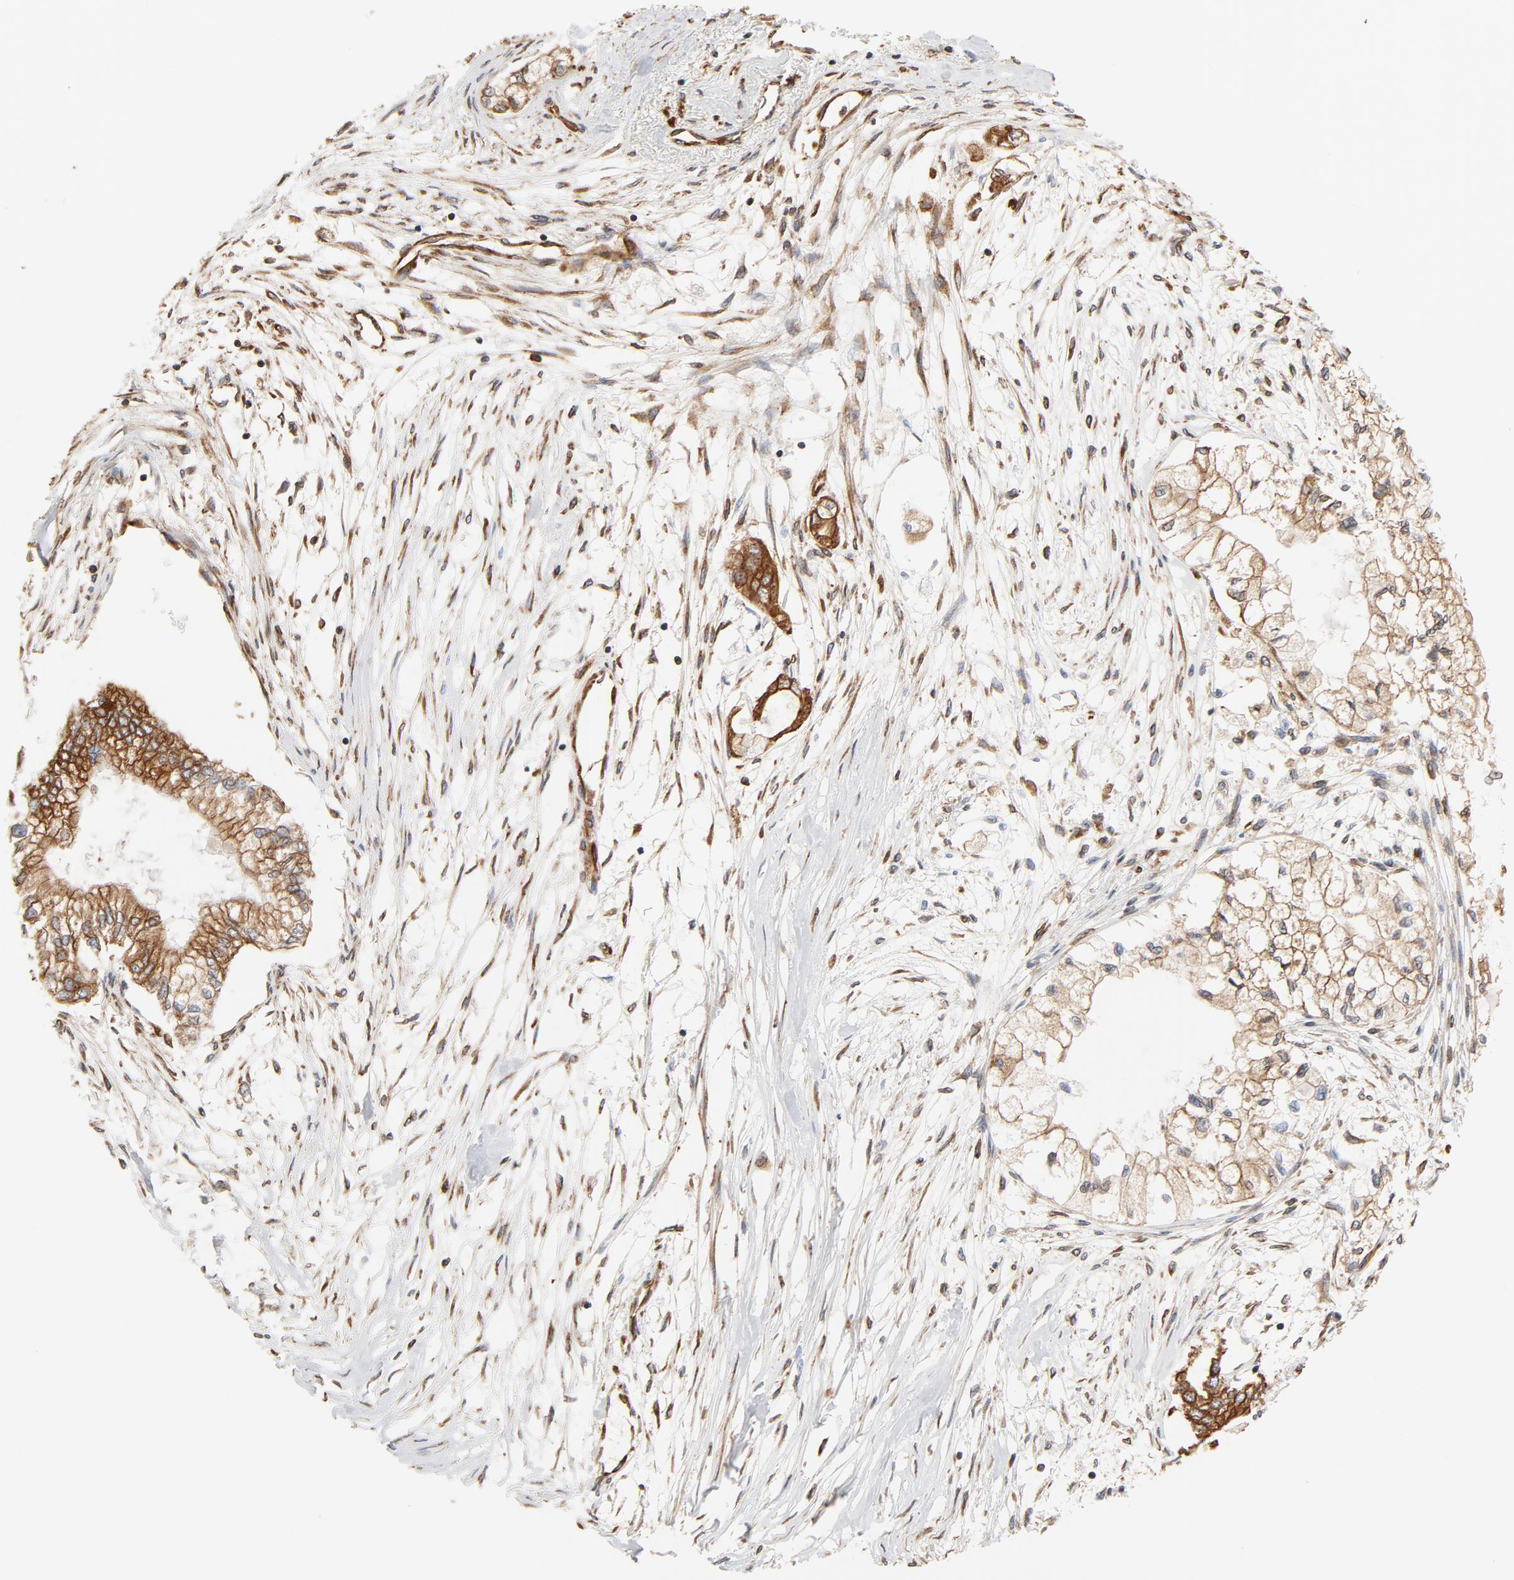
{"staining": {"intensity": "strong", "quantity": ">75%", "location": "cytoplasmic/membranous"}, "tissue": "pancreatic cancer", "cell_type": "Tumor cells", "image_type": "cancer", "snomed": [{"axis": "morphology", "description": "Adenocarcinoma, NOS"}, {"axis": "topography", "description": "Pancreas"}], "caption": "Immunohistochemical staining of human pancreatic adenocarcinoma shows strong cytoplasmic/membranous protein positivity in approximately >75% of tumor cells. (brown staining indicates protein expression, while blue staining denotes nuclei).", "gene": "BCAP31", "patient": {"sex": "male", "age": 79}}